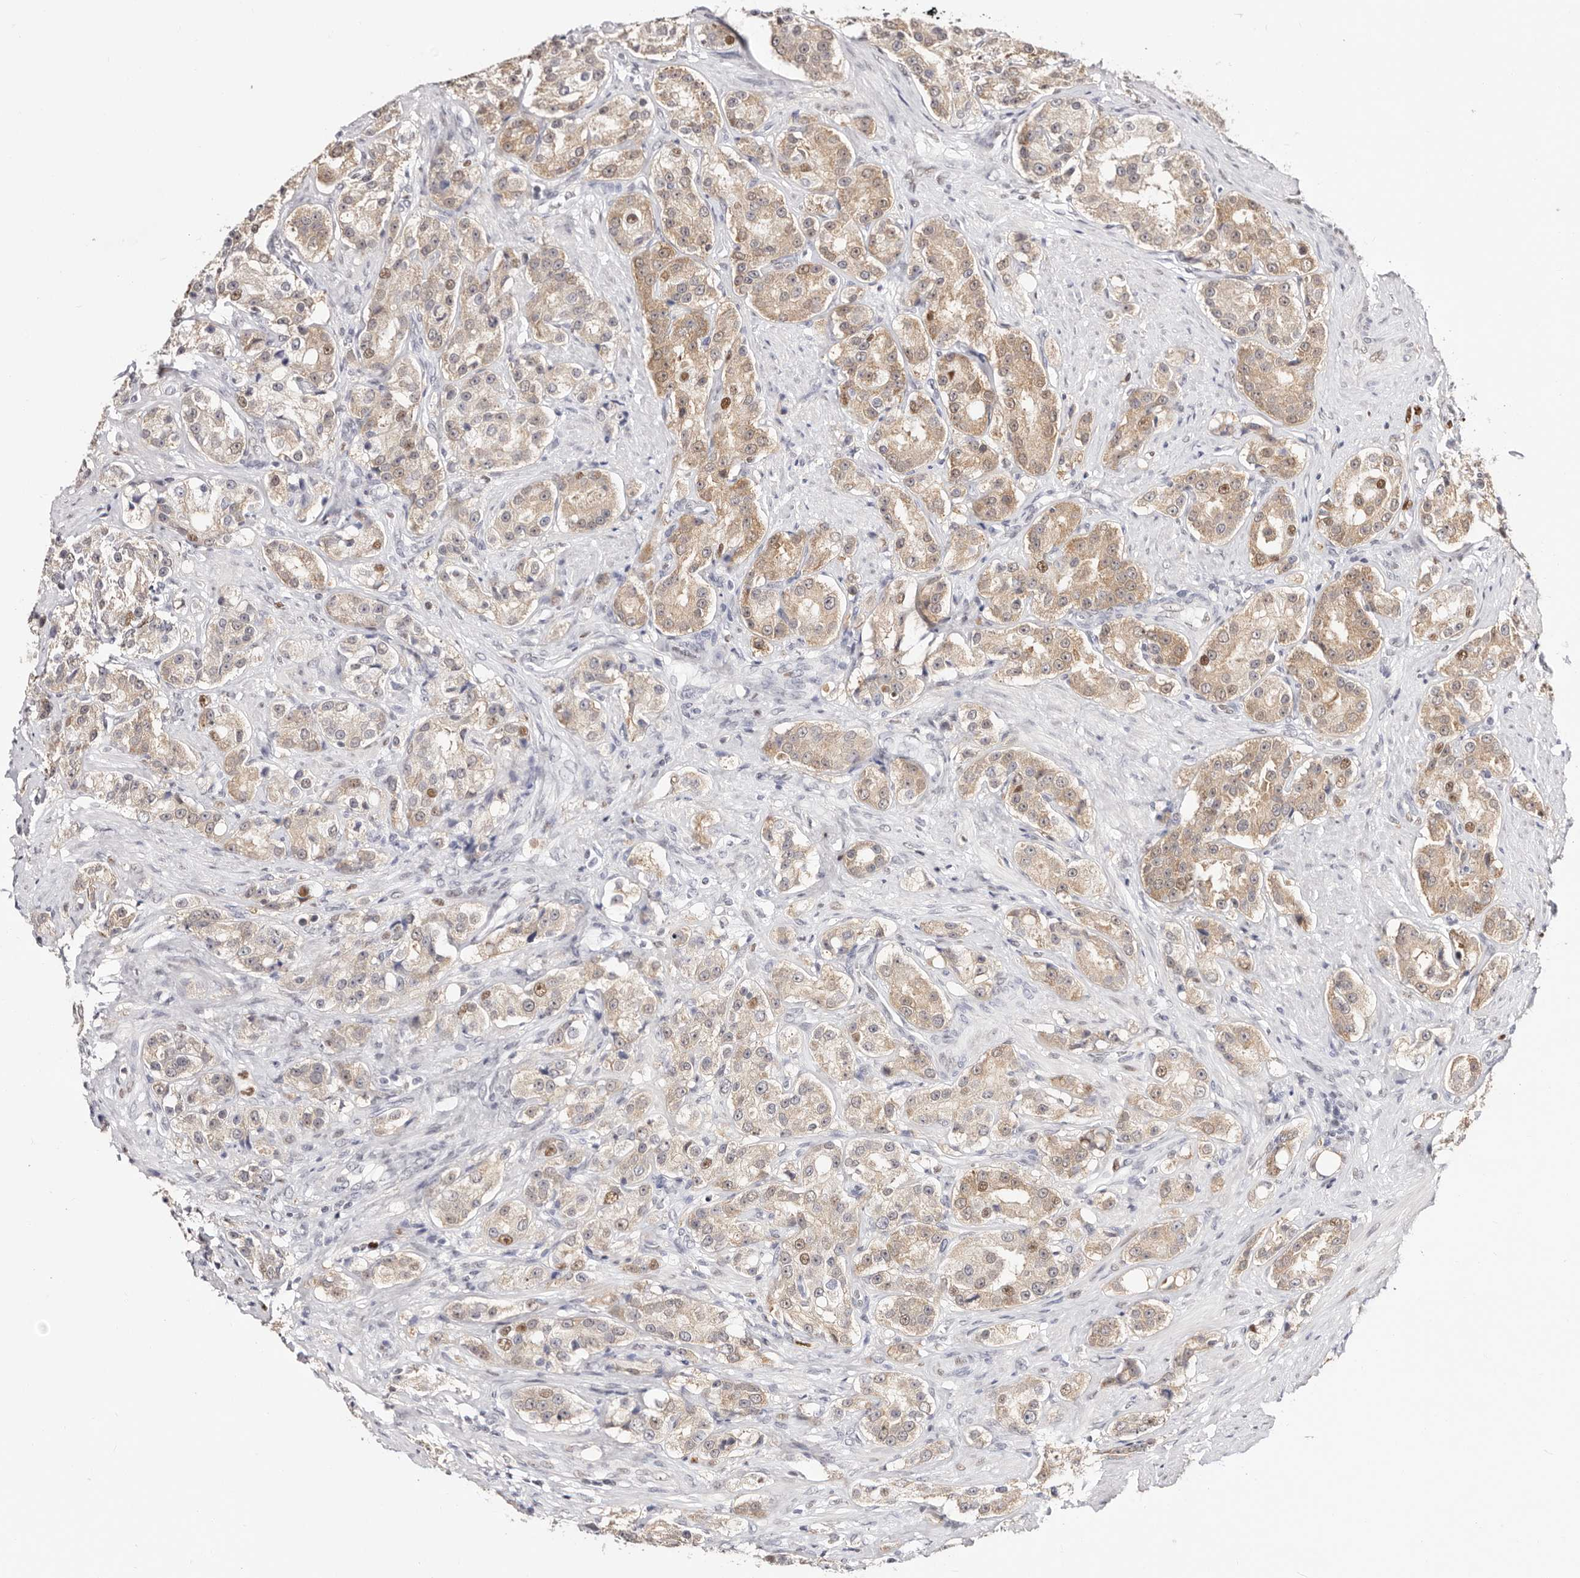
{"staining": {"intensity": "weak", "quantity": ">75%", "location": "cytoplasmic/membranous,nuclear"}, "tissue": "prostate cancer", "cell_type": "Tumor cells", "image_type": "cancer", "snomed": [{"axis": "morphology", "description": "Adenocarcinoma, High grade"}, {"axis": "topography", "description": "Prostate"}], "caption": "Human adenocarcinoma (high-grade) (prostate) stained for a protein (brown) exhibits weak cytoplasmic/membranous and nuclear positive expression in approximately >75% of tumor cells.", "gene": "TKT", "patient": {"sex": "male", "age": 60}}